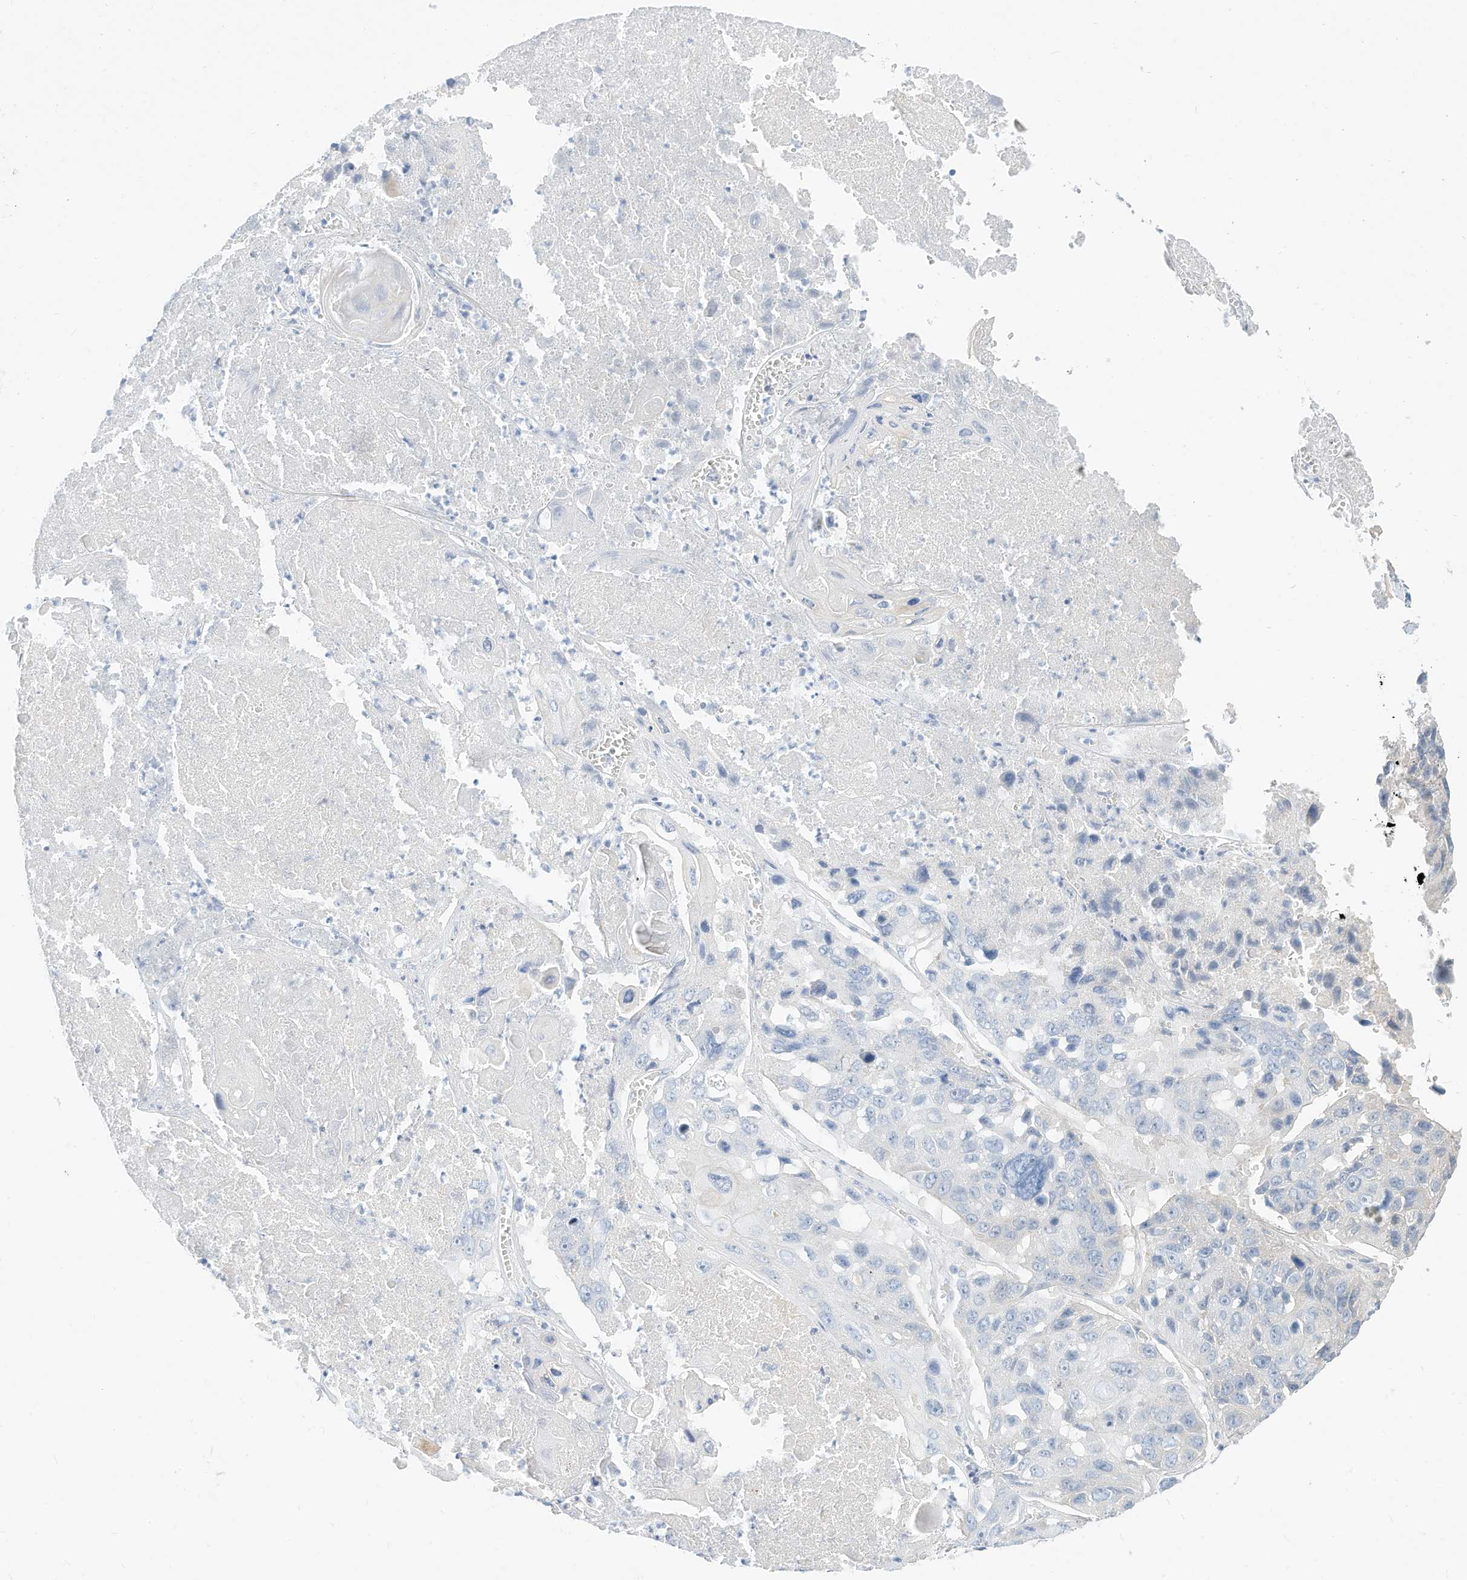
{"staining": {"intensity": "negative", "quantity": "none", "location": "none"}, "tissue": "lung cancer", "cell_type": "Tumor cells", "image_type": "cancer", "snomed": [{"axis": "morphology", "description": "Squamous cell carcinoma, NOS"}, {"axis": "topography", "description": "Lung"}], "caption": "A high-resolution photomicrograph shows IHC staining of lung cancer (squamous cell carcinoma), which displays no significant expression in tumor cells.", "gene": "SPOCD1", "patient": {"sex": "male", "age": 61}}